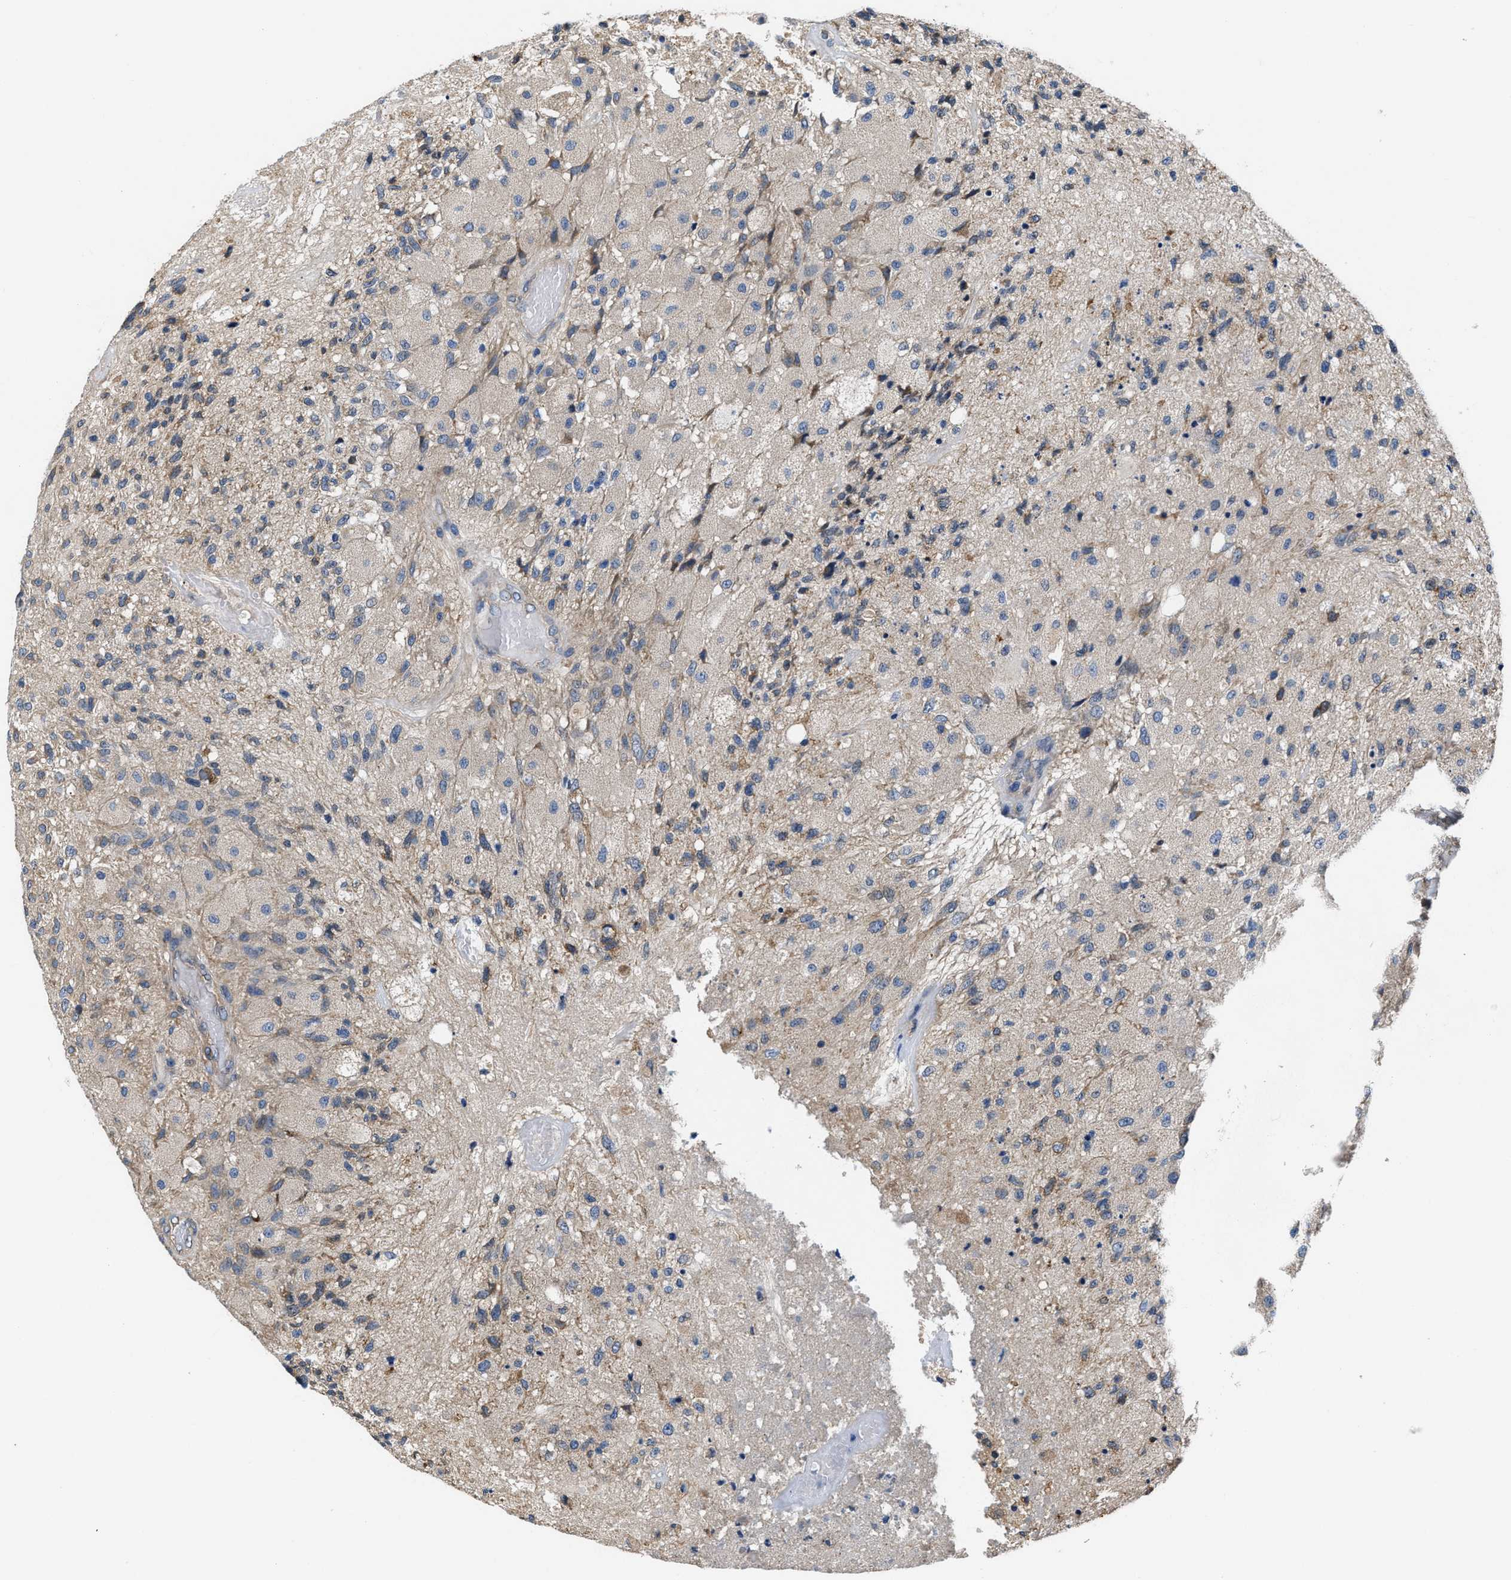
{"staining": {"intensity": "negative", "quantity": "none", "location": "none"}, "tissue": "glioma", "cell_type": "Tumor cells", "image_type": "cancer", "snomed": [{"axis": "morphology", "description": "Normal tissue, NOS"}, {"axis": "morphology", "description": "Glioma, malignant, High grade"}, {"axis": "topography", "description": "Cerebral cortex"}], "caption": "A micrograph of human glioma is negative for staining in tumor cells. Brightfield microscopy of IHC stained with DAB (brown) and hematoxylin (blue), captured at high magnification.", "gene": "CEP128", "patient": {"sex": "male", "age": 77}}